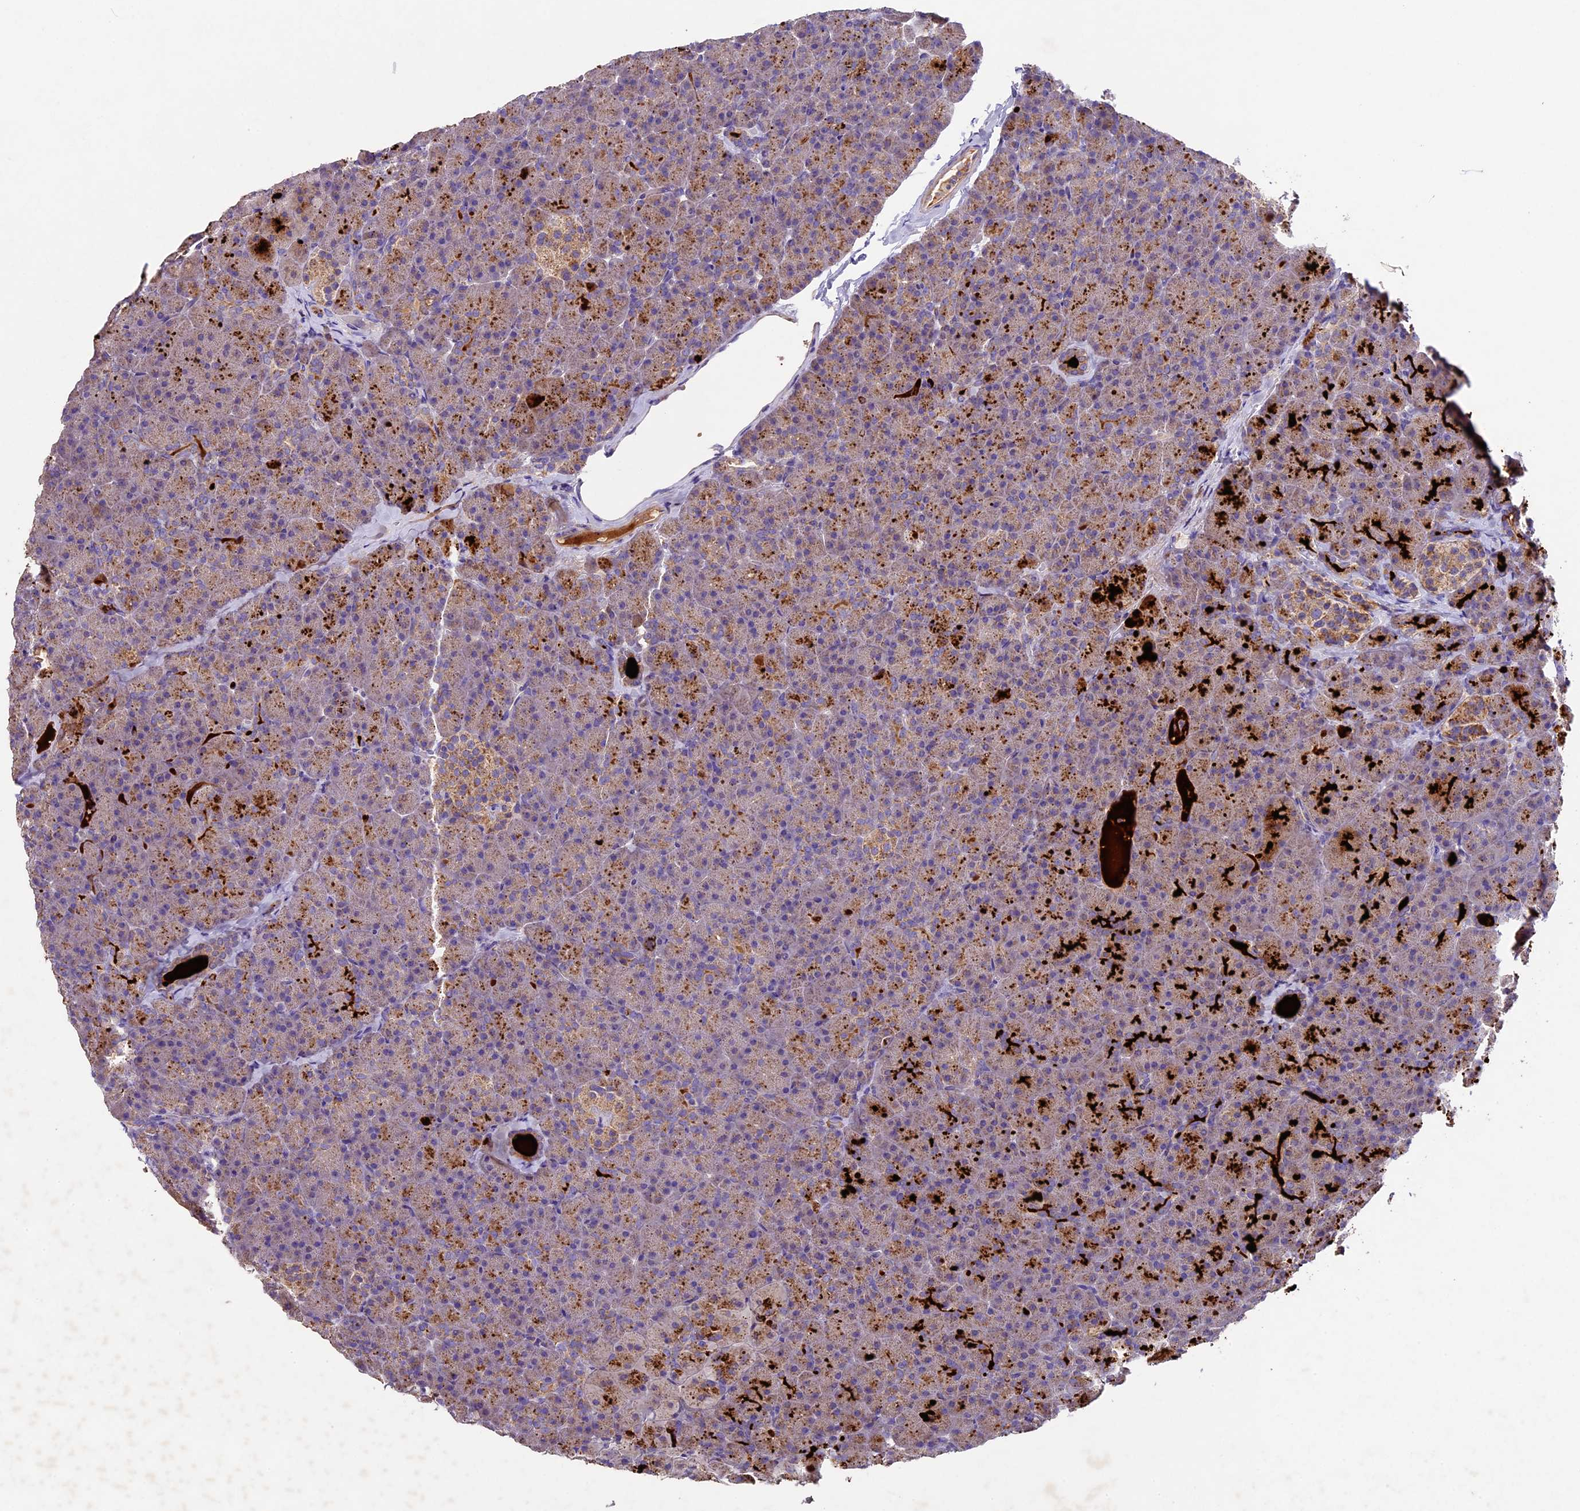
{"staining": {"intensity": "strong", "quantity": "25%-75%", "location": "cytoplasmic/membranous"}, "tissue": "pancreas", "cell_type": "Exocrine glandular cells", "image_type": "normal", "snomed": [{"axis": "morphology", "description": "Normal tissue, NOS"}, {"axis": "topography", "description": "Pancreas"}], "caption": "Immunohistochemical staining of unremarkable human pancreas shows 25%-75% levels of strong cytoplasmic/membranous protein staining in about 25%-75% of exocrine glandular cells.", "gene": "PMPCB", "patient": {"sex": "male", "age": 36}}